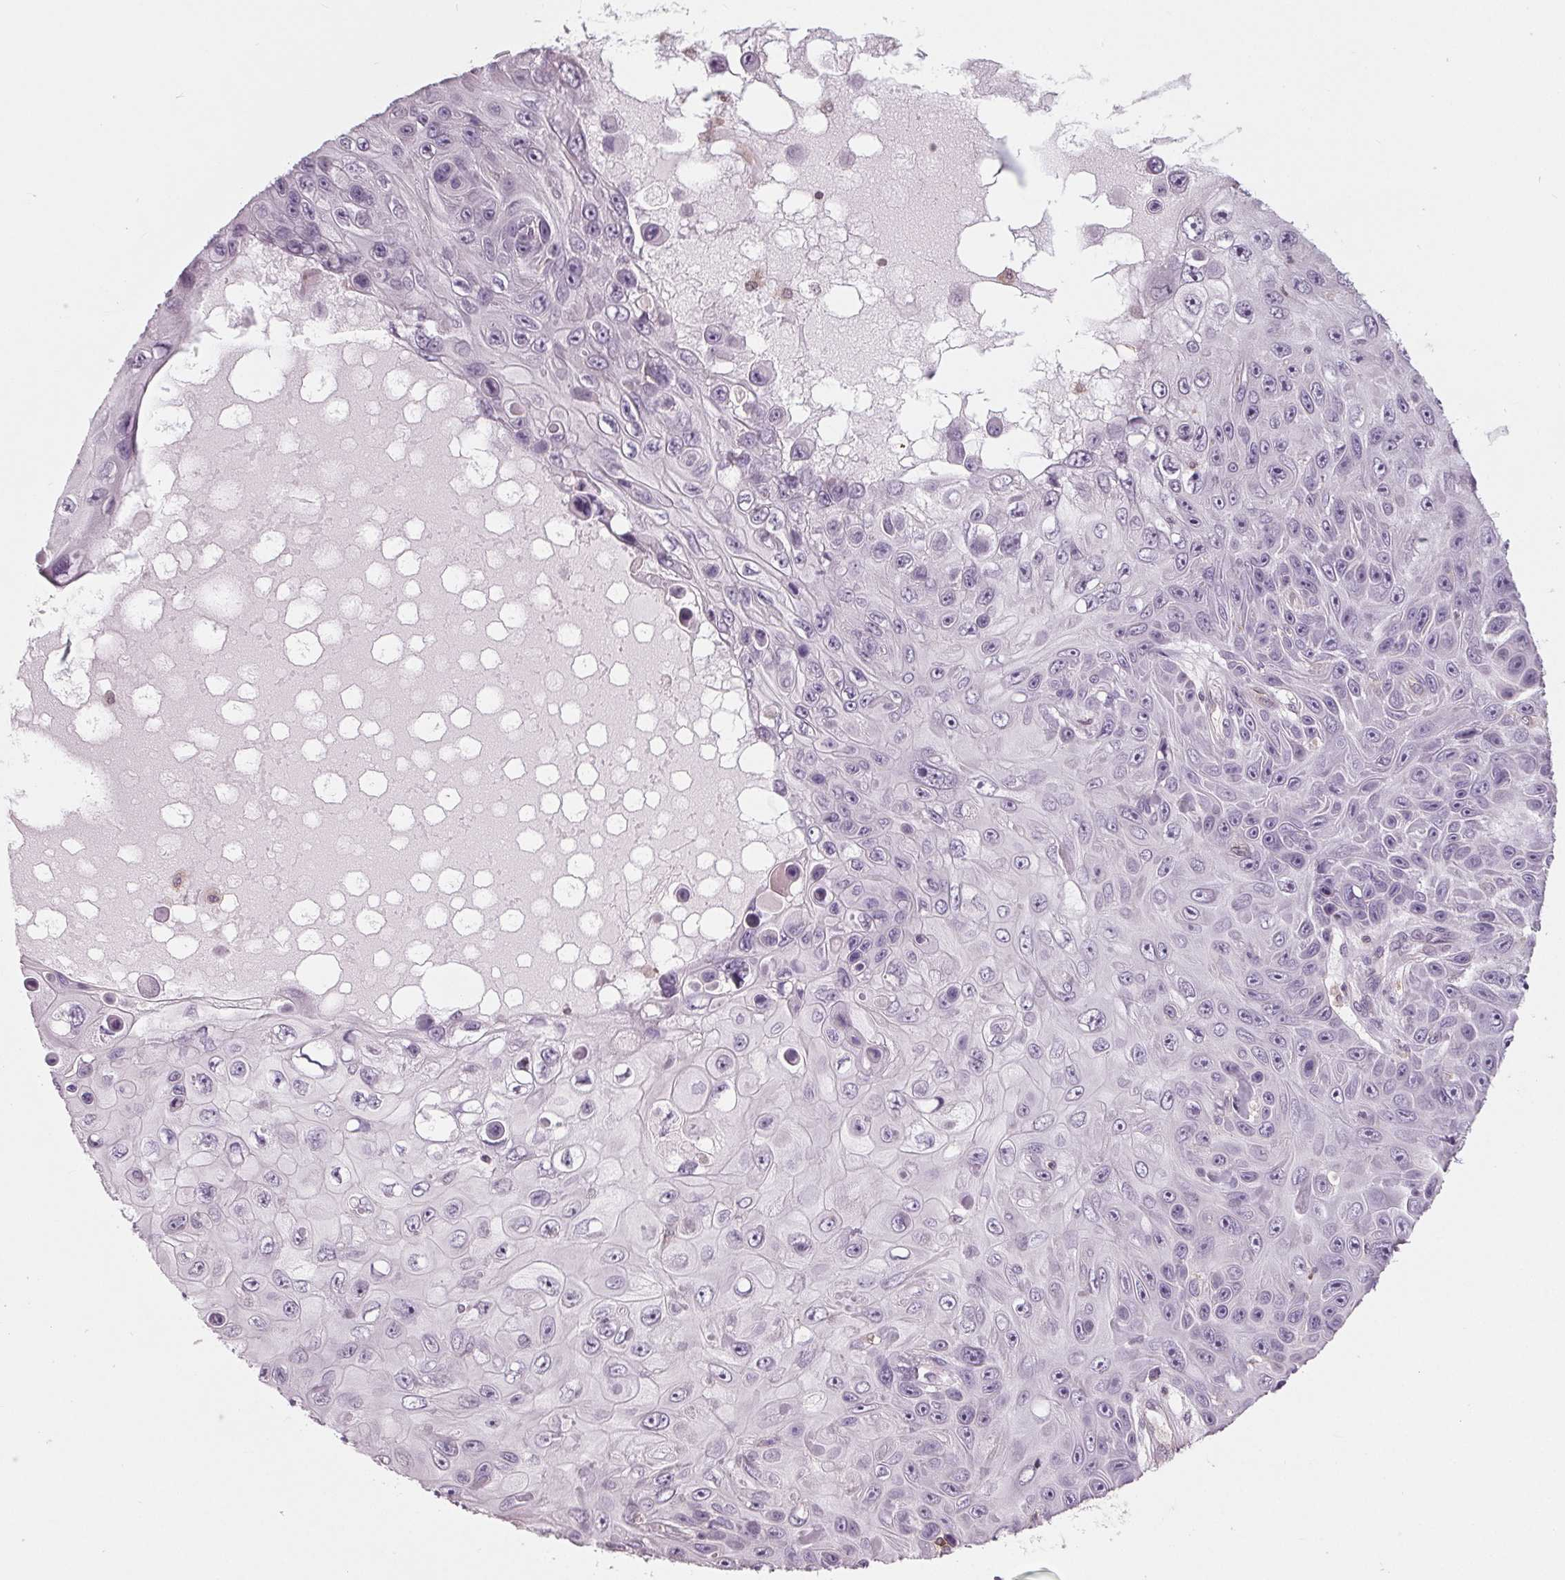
{"staining": {"intensity": "negative", "quantity": "none", "location": "none"}, "tissue": "skin cancer", "cell_type": "Tumor cells", "image_type": "cancer", "snomed": [{"axis": "morphology", "description": "Squamous cell carcinoma, NOS"}, {"axis": "topography", "description": "Skin"}], "caption": "DAB (3,3'-diaminobenzidine) immunohistochemical staining of skin squamous cell carcinoma reveals no significant expression in tumor cells.", "gene": "ARHGAP25", "patient": {"sex": "male", "age": 82}}